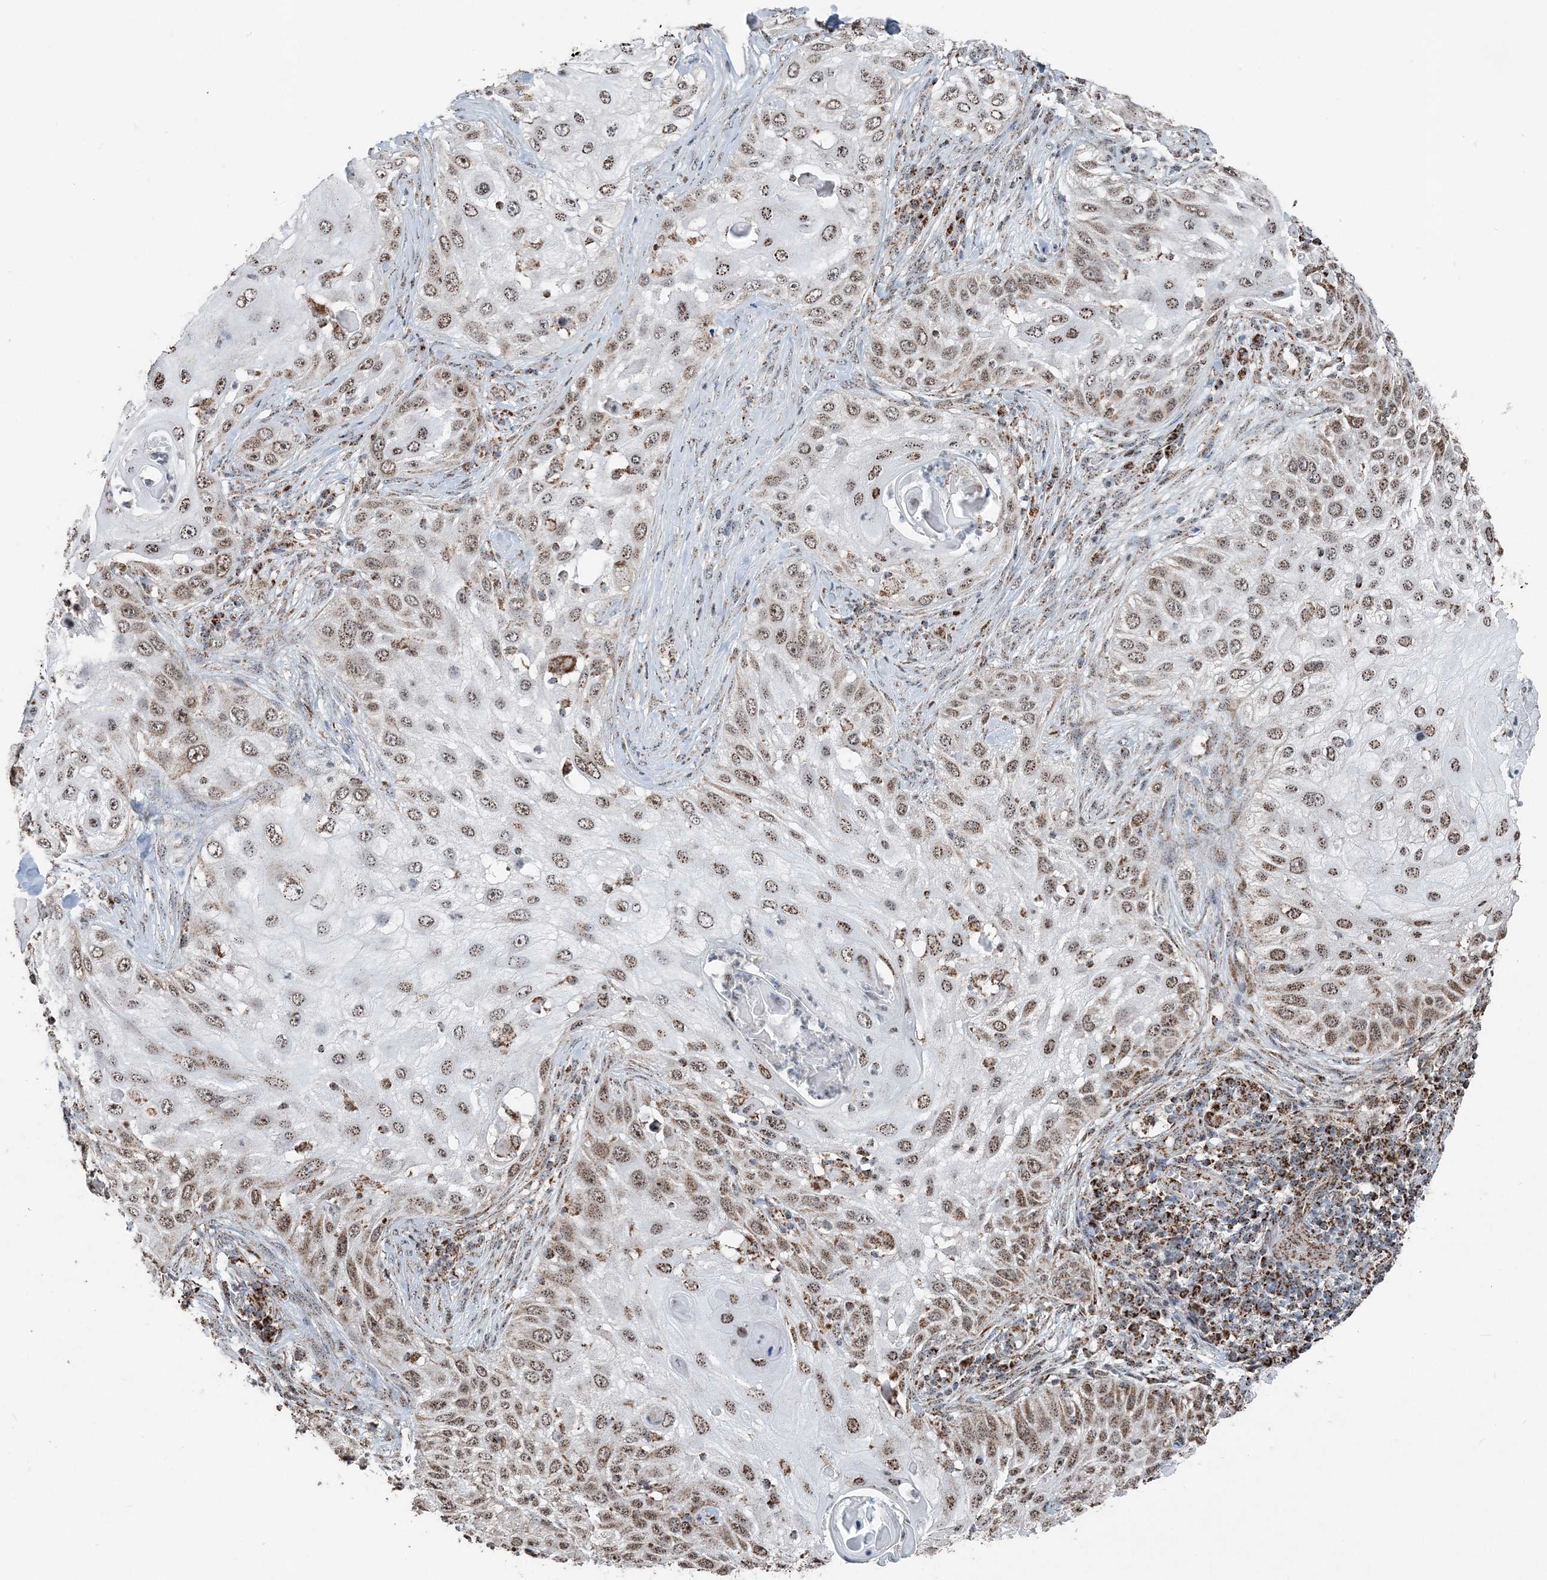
{"staining": {"intensity": "moderate", "quantity": ">75%", "location": "nuclear"}, "tissue": "skin cancer", "cell_type": "Tumor cells", "image_type": "cancer", "snomed": [{"axis": "morphology", "description": "Squamous cell carcinoma, NOS"}, {"axis": "topography", "description": "Skin"}], "caption": "Skin cancer was stained to show a protein in brown. There is medium levels of moderate nuclear positivity in approximately >75% of tumor cells.", "gene": "SUCLG1", "patient": {"sex": "female", "age": 44}}